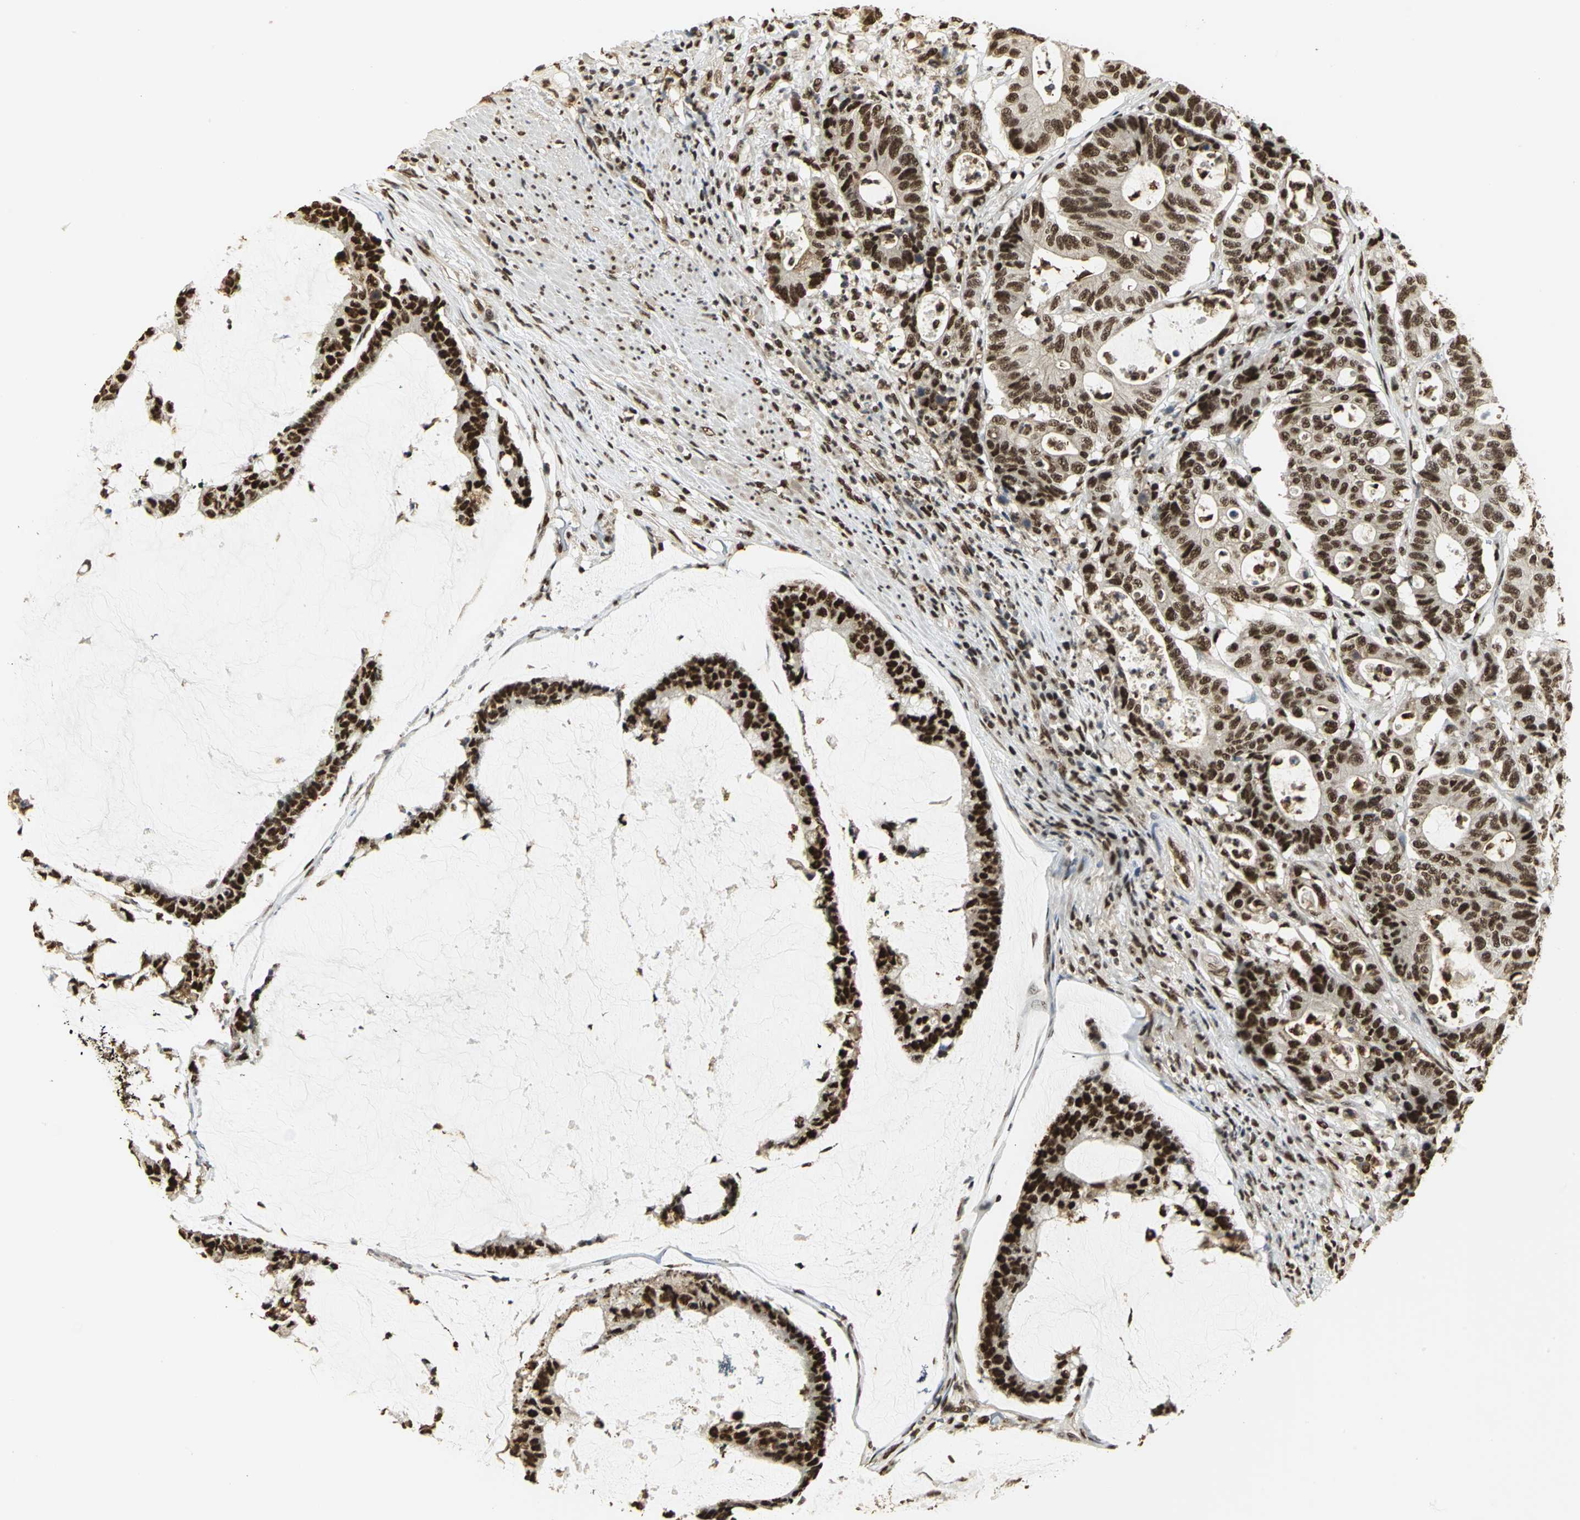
{"staining": {"intensity": "strong", "quantity": ">75%", "location": "nuclear"}, "tissue": "colorectal cancer", "cell_type": "Tumor cells", "image_type": "cancer", "snomed": [{"axis": "morphology", "description": "Adenocarcinoma, NOS"}, {"axis": "topography", "description": "Colon"}], "caption": "Strong nuclear protein expression is seen in approximately >75% of tumor cells in colorectal cancer (adenocarcinoma). (Stains: DAB in brown, nuclei in blue, Microscopy: brightfield microscopy at high magnification).", "gene": "SET", "patient": {"sex": "female", "age": 84}}